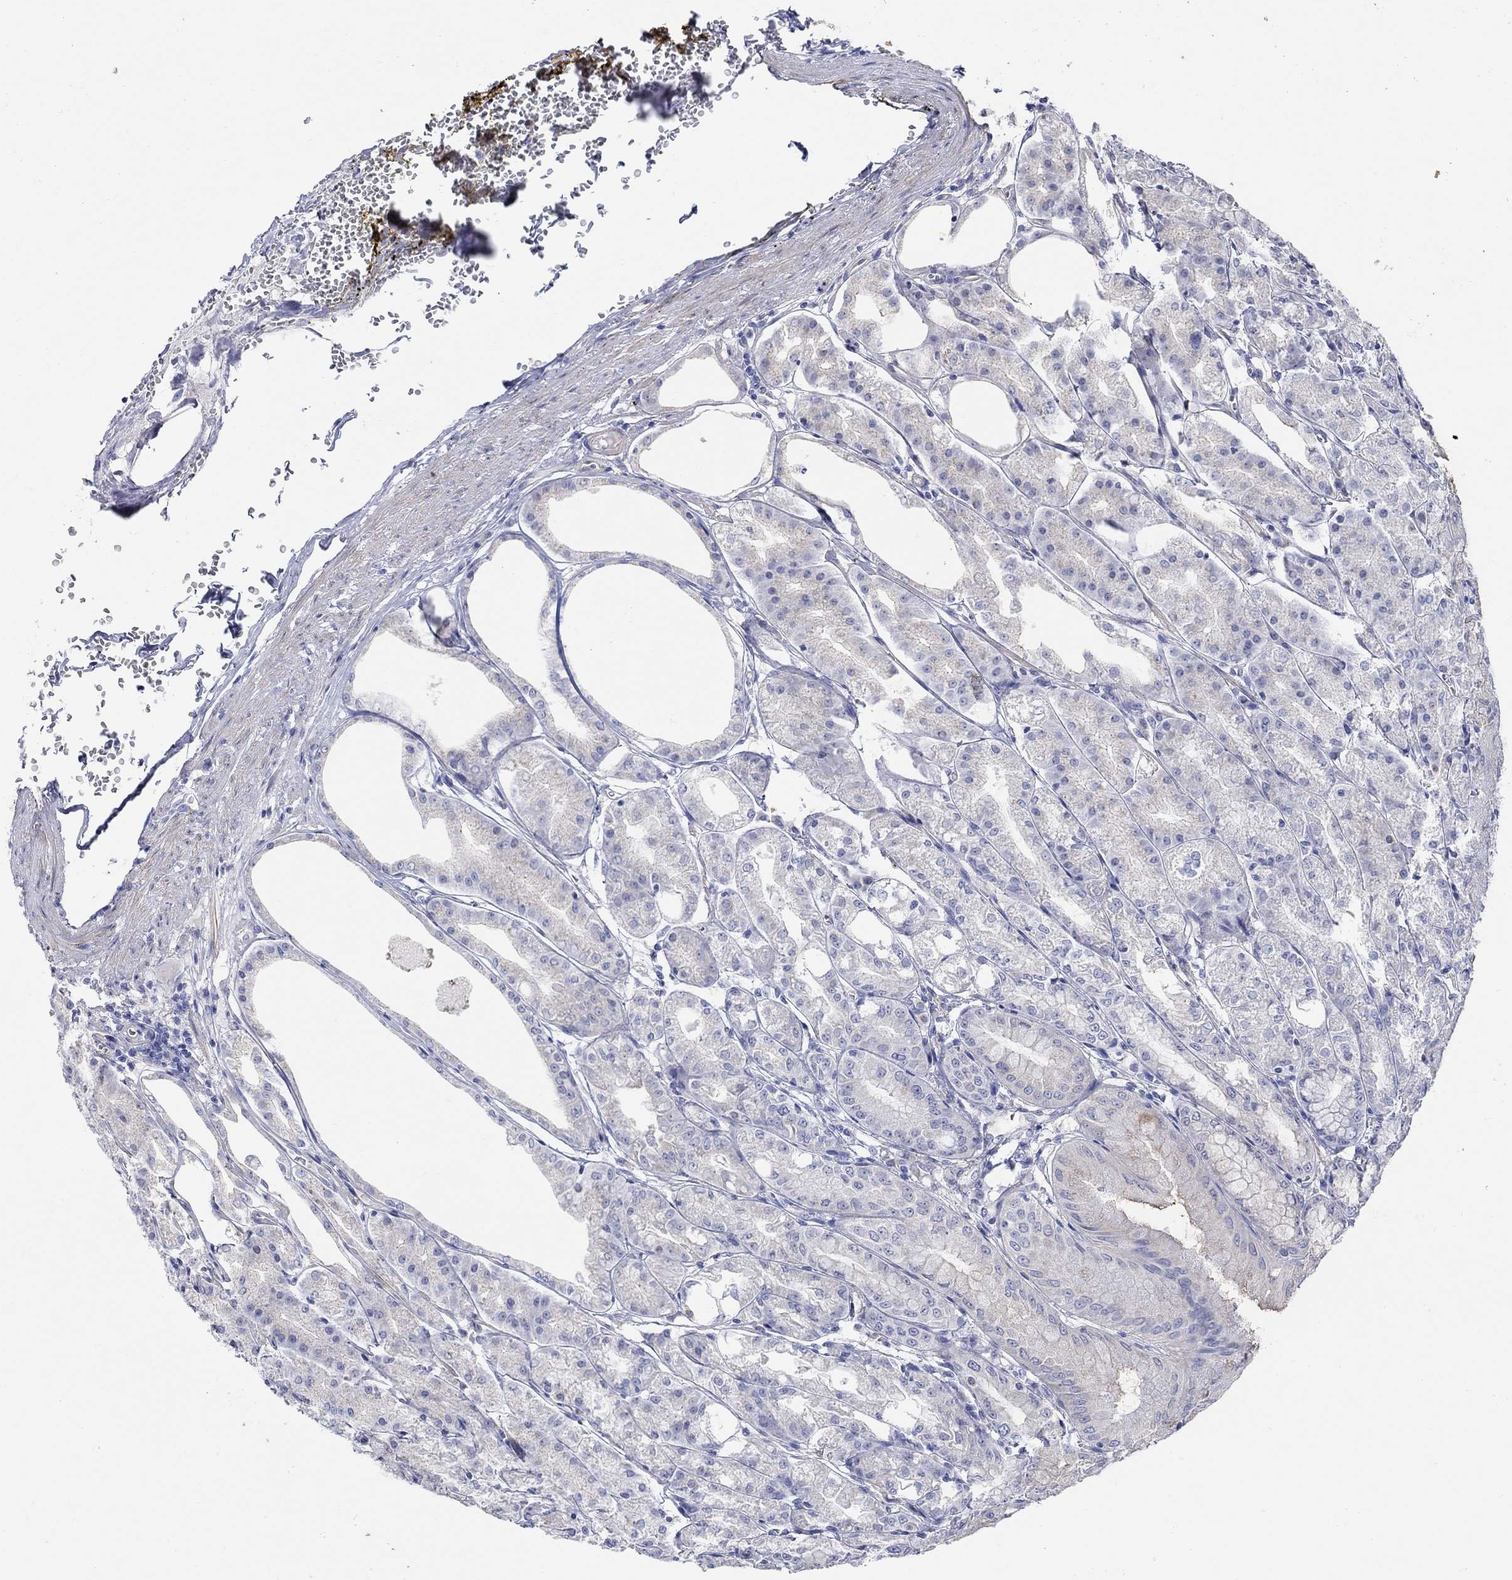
{"staining": {"intensity": "negative", "quantity": "none", "location": "none"}, "tissue": "stomach", "cell_type": "Glandular cells", "image_type": "normal", "snomed": [{"axis": "morphology", "description": "Normal tissue, NOS"}, {"axis": "topography", "description": "Stomach, lower"}], "caption": "IHC image of unremarkable stomach: stomach stained with DAB shows no significant protein staining in glandular cells. (DAB immunohistochemistry visualized using brightfield microscopy, high magnification).", "gene": "KRT222", "patient": {"sex": "male", "age": 71}}